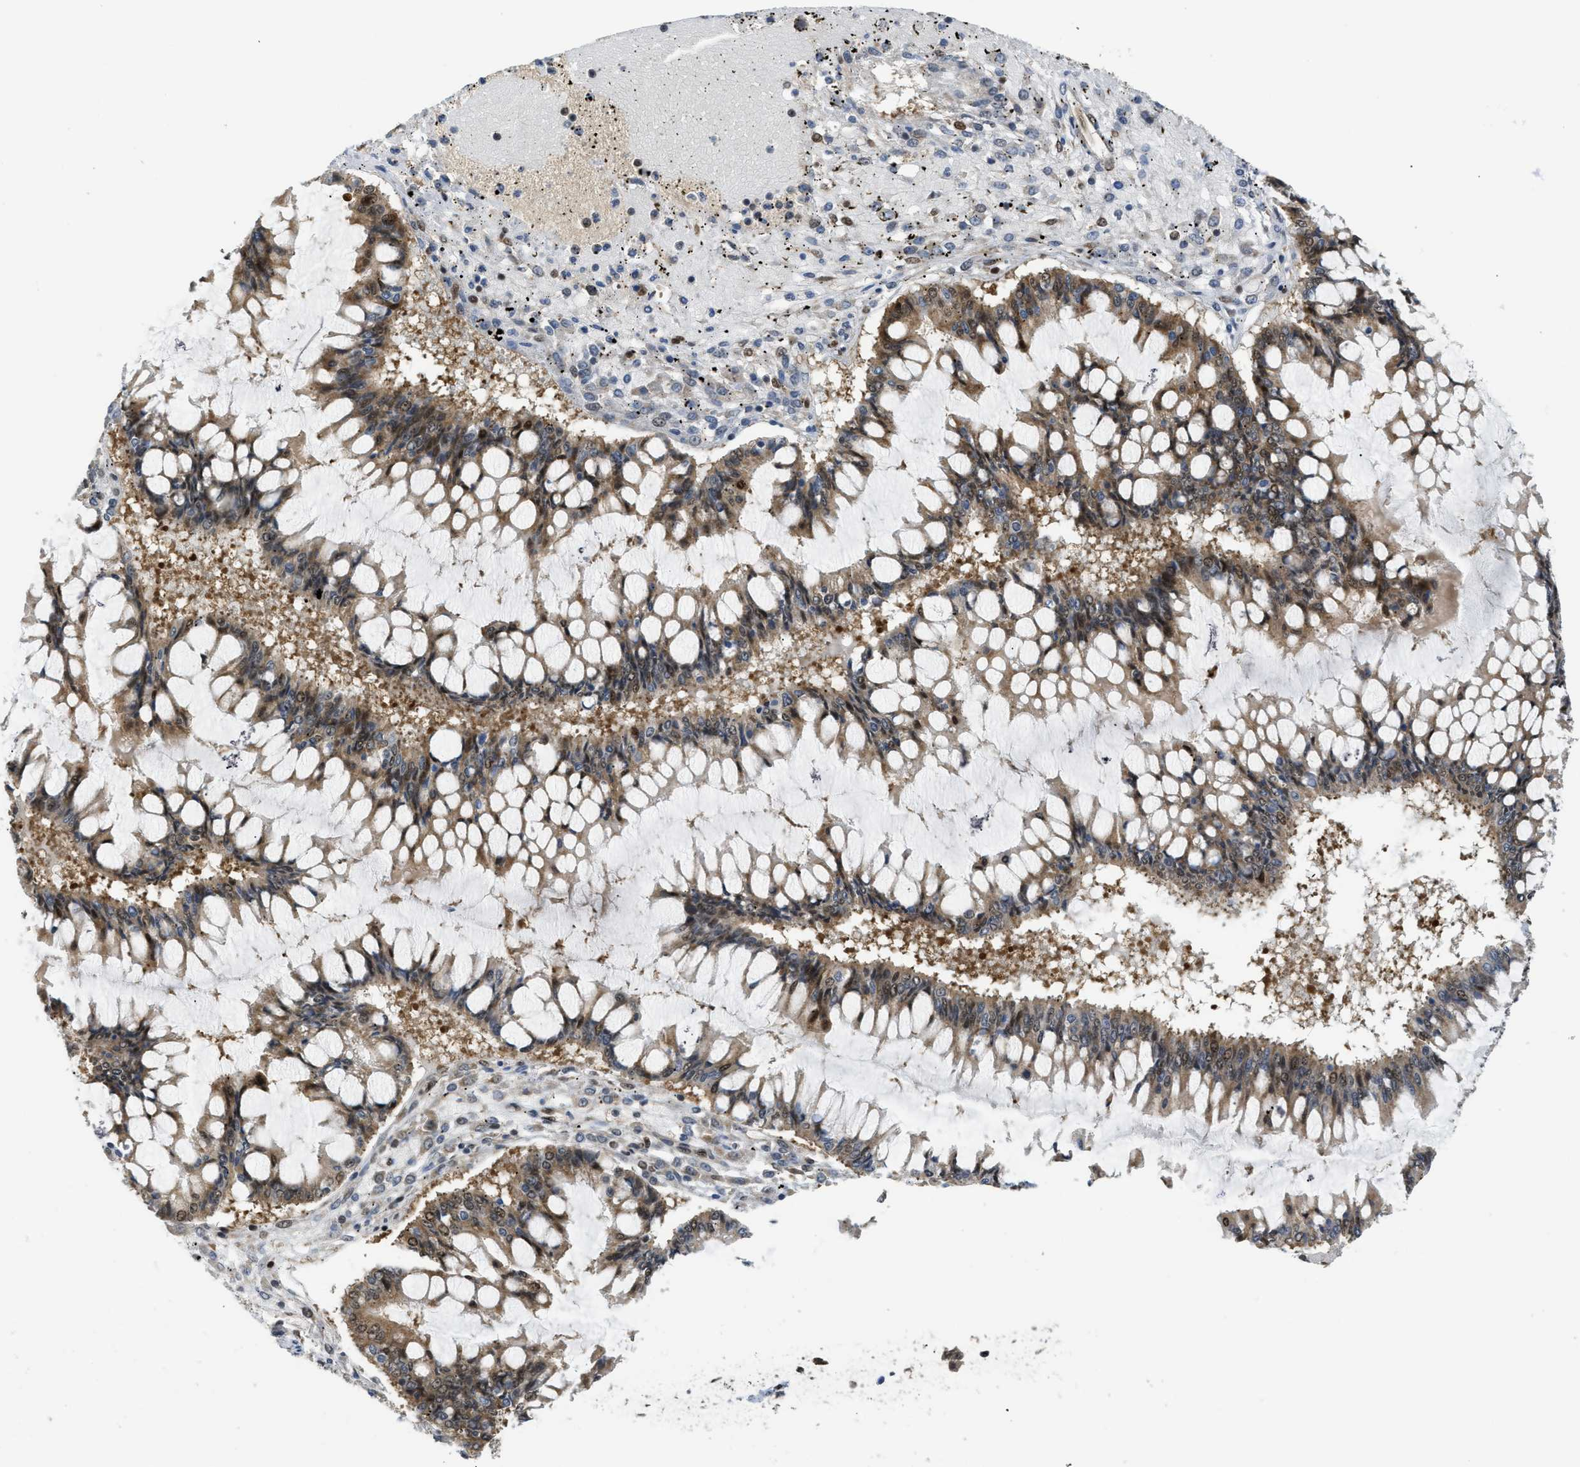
{"staining": {"intensity": "moderate", "quantity": ">75%", "location": "cytoplasmic/membranous,nuclear"}, "tissue": "ovarian cancer", "cell_type": "Tumor cells", "image_type": "cancer", "snomed": [{"axis": "morphology", "description": "Cystadenocarcinoma, mucinous, NOS"}, {"axis": "topography", "description": "Ovary"}], "caption": "Immunohistochemistry image of human mucinous cystadenocarcinoma (ovarian) stained for a protein (brown), which exhibits medium levels of moderate cytoplasmic/membranous and nuclear expression in about >75% of tumor cells.", "gene": "TACC1", "patient": {"sex": "female", "age": 73}}